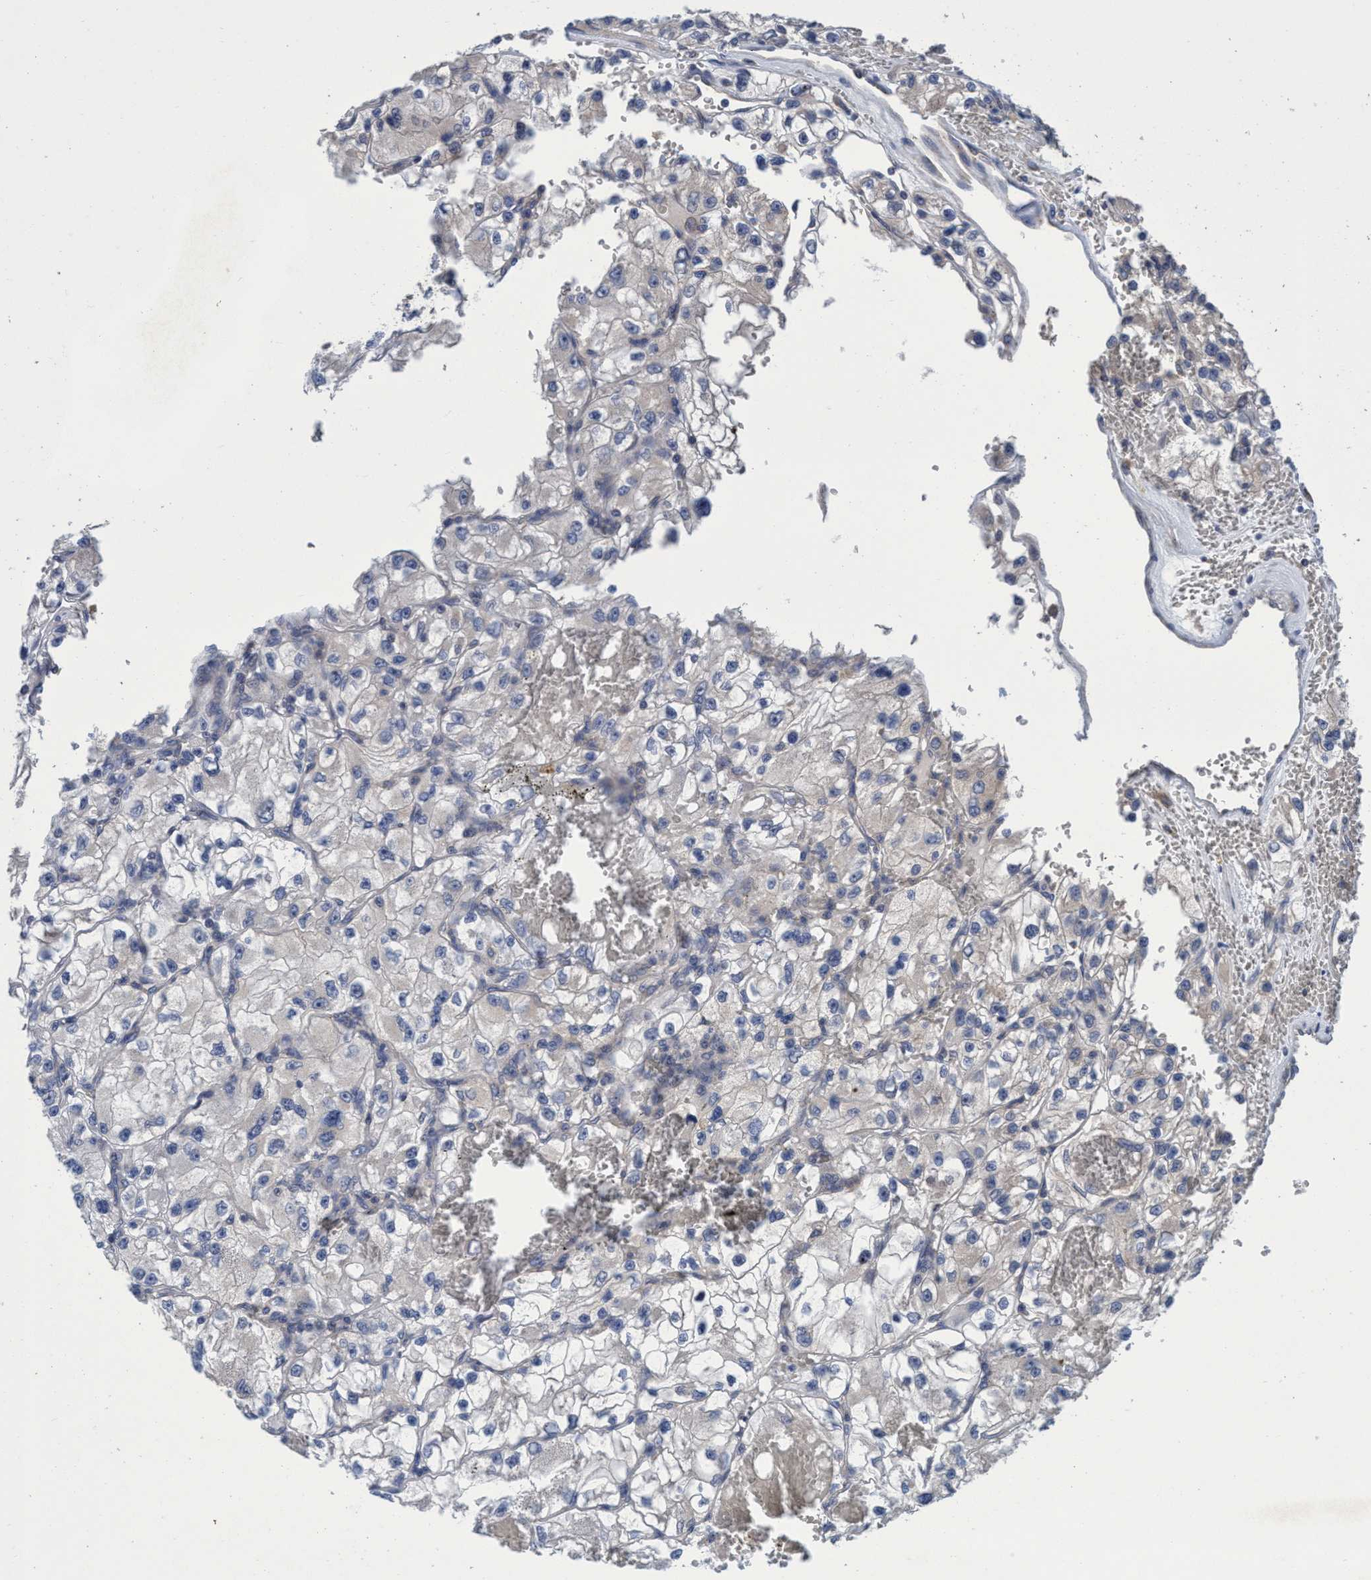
{"staining": {"intensity": "negative", "quantity": "none", "location": "none"}, "tissue": "renal cancer", "cell_type": "Tumor cells", "image_type": "cancer", "snomed": [{"axis": "morphology", "description": "Adenocarcinoma, NOS"}, {"axis": "topography", "description": "Kidney"}], "caption": "An image of renal adenocarcinoma stained for a protein shows no brown staining in tumor cells.", "gene": "CALCOCO2", "patient": {"sex": "female", "age": 57}}